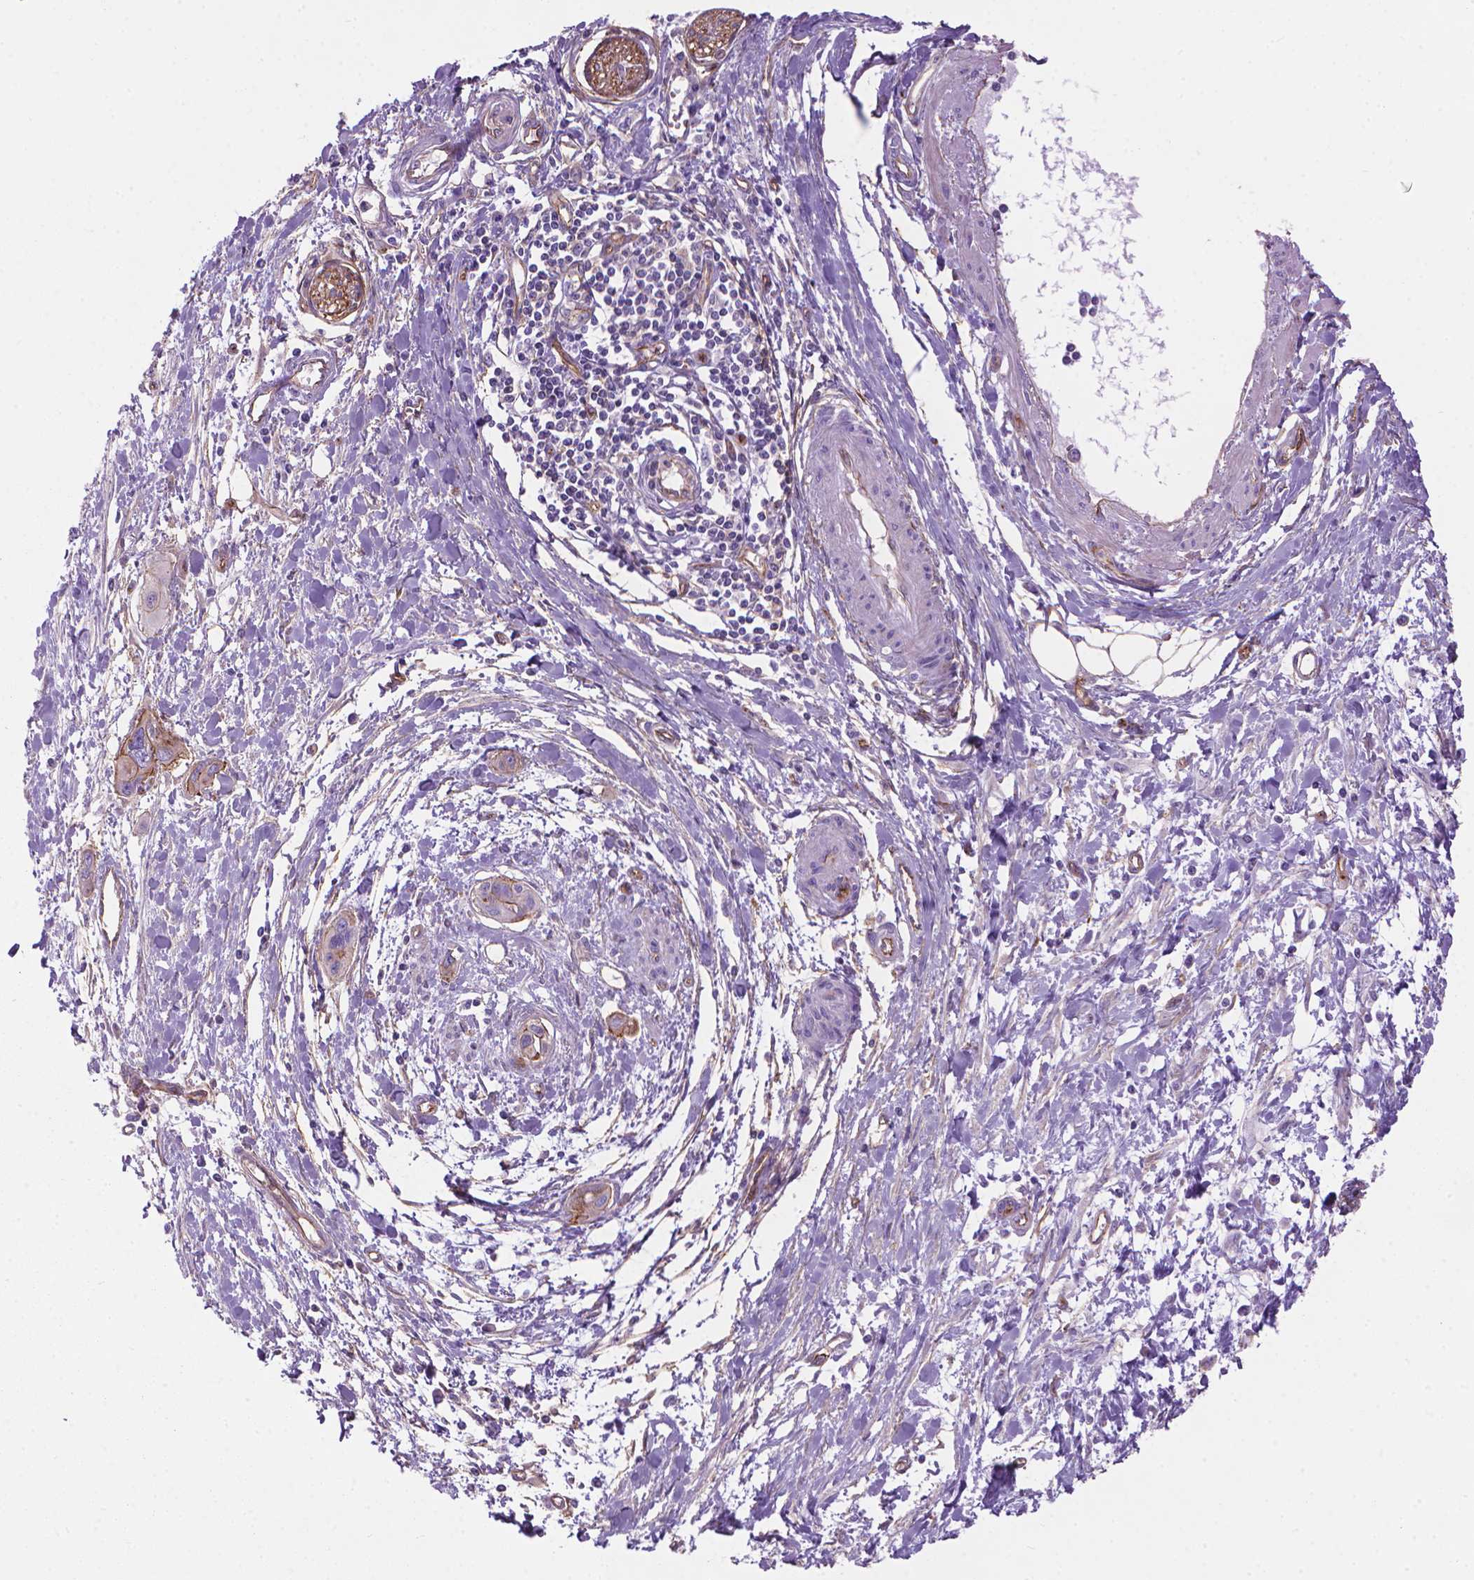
{"staining": {"intensity": "moderate", "quantity": ">75%", "location": "cytoplasmic/membranous"}, "tissue": "pancreatic cancer", "cell_type": "Tumor cells", "image_type": "cancer", "snomed": [{"axis": "morphology", "description": "Adenocarcinoma, NOS"}, {"axis": "topography", "description": "Pancreas"}], "caption": "A brown stain shows moderate cytoplasmic/membranous staining of a protein in human pancreatic cancer (adenocarcinoma) tumor cells.", "gene": "TENT5A", "patient": {"sex": "male", "age": 60}}